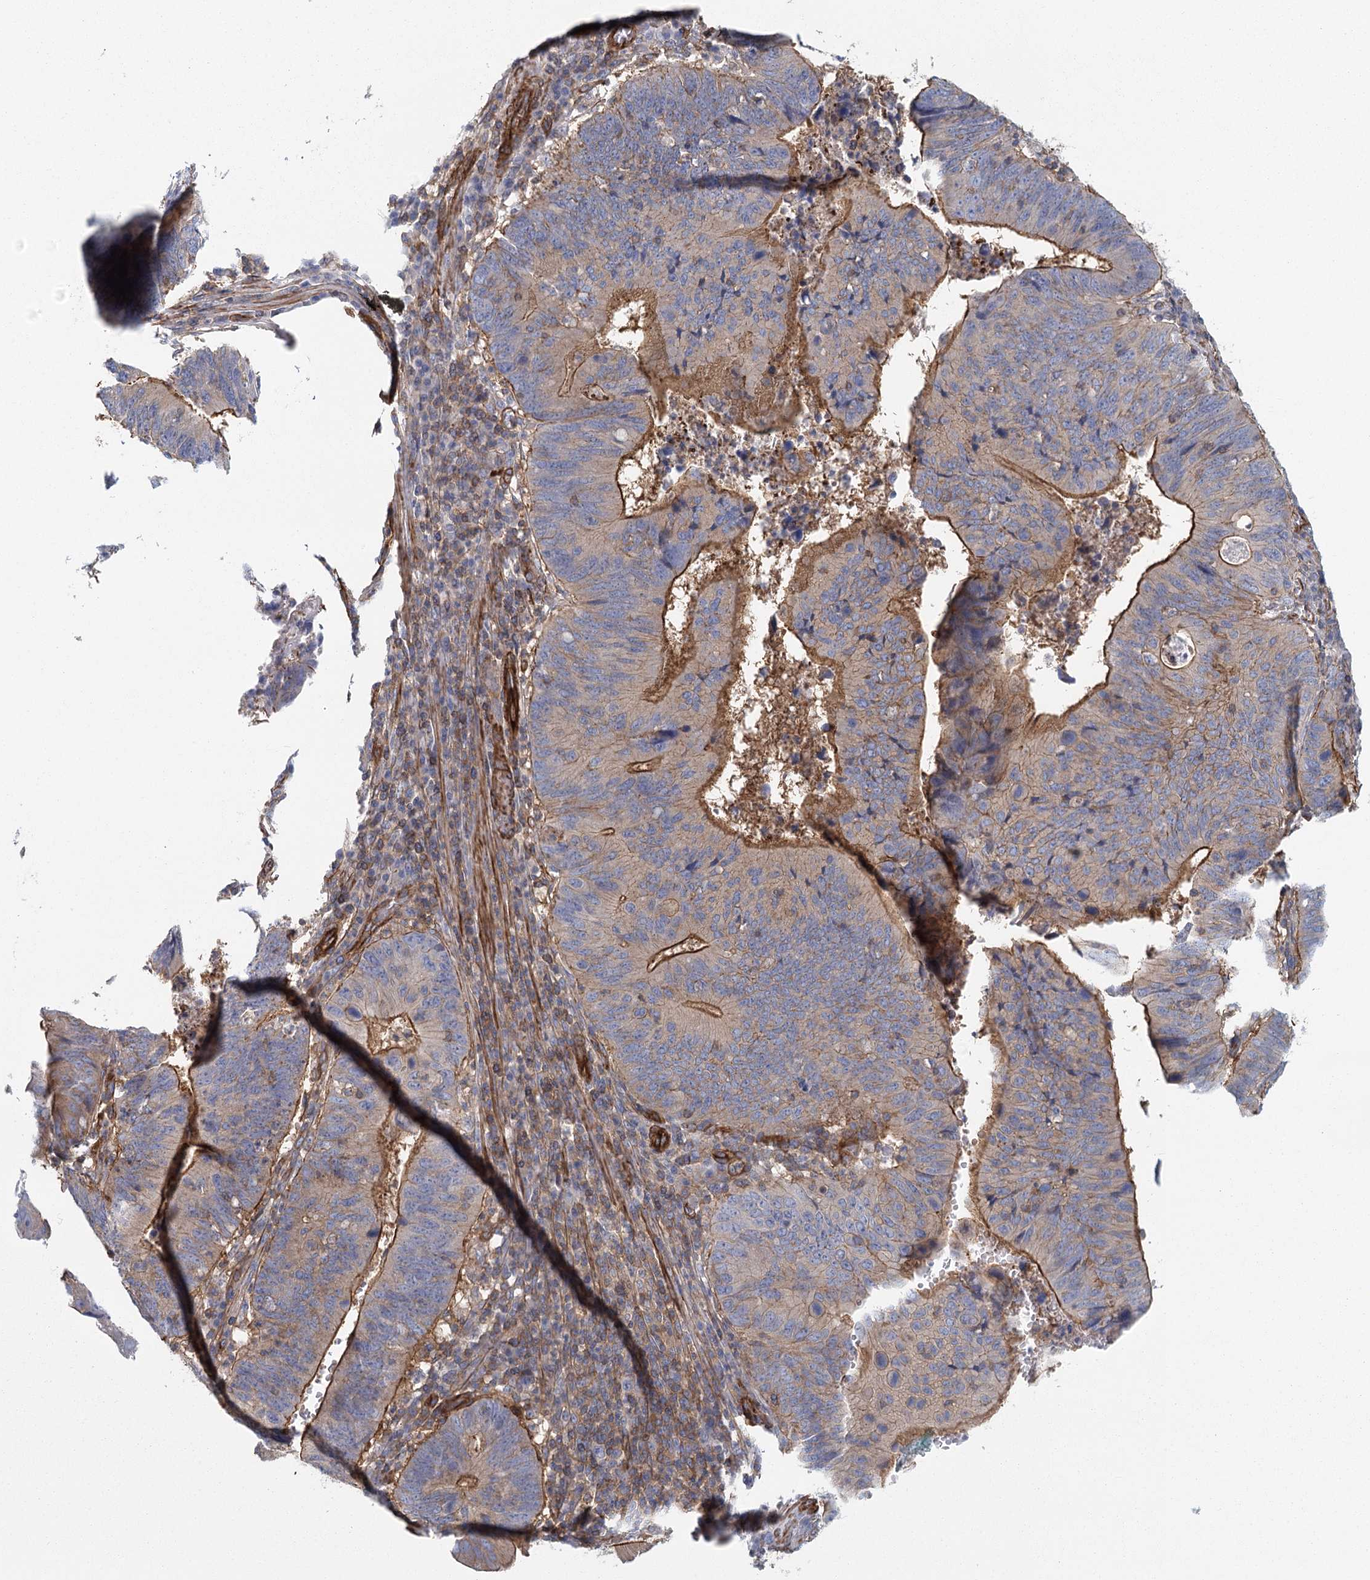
{"staining": {"intensity": "moderate", "quantity": "25%-75%", "location": "cytoplasmic/membranous"}, "tissue": "stomach cancer", "cell_type": "Tumor cells", "image_type": "cancer", "snomed": [{"axis": "morphology", "description": "Adenocarcinoma, NOS"}, {"axis": "topography", "description": "Stomach"}], "caption": "Immunohistochemistry (IHC) staining of stomach cancer (adenocarcinoma), which displays medium levels of moderate cytoplasmic/membranous staining in approximately 25%-75% of tumor cells indicating moderate cytoplasmic/membranous protein expression. The staining was performed using DAB (brown) for protein detection and nuclei were counterstained in hematoxylin (blue).", "gene": "IFT46", "patient": {"sex": "male", "age": 59}}